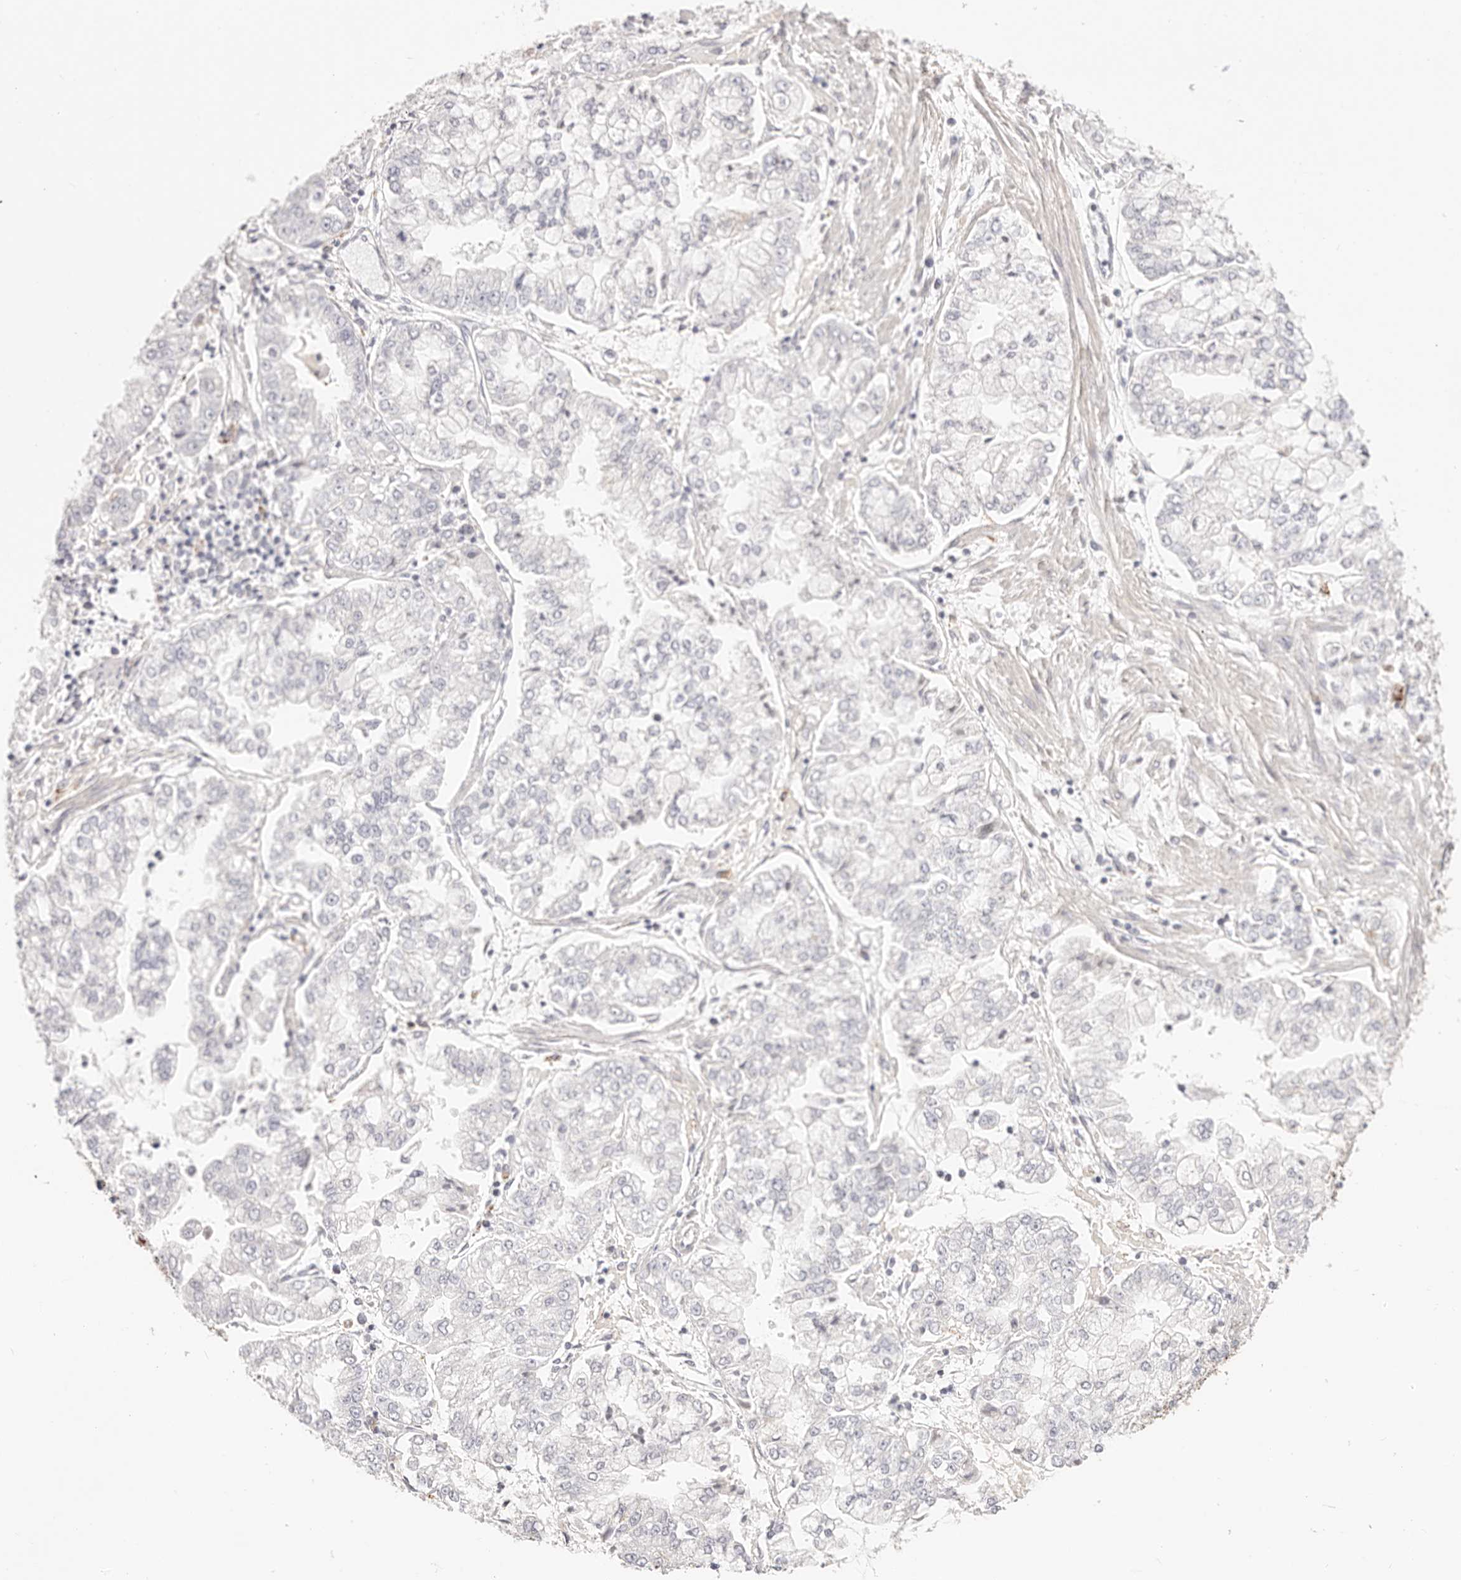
{"staining": {"intensity": "moderate", "quantity": "<25%", "location": "cytoplasmic/membranous"}, "tissue": "stomach cancer", "cell_type": "Tumor cells", "image_type": "cancer", "snomed": [{"axis": "morphology", "description": "Adenocarcinoma, NOS"}, {"axis": "topography", "description": "Stomach"}], "caption": "Immunohistochemistry (IHC) photomicrograph of human stomach cancer (adenocarcinoma) stained for a protein (brown), which displays low levels of moderate cytoplasmic/membranous expression in approximately <25% of tumor cells.", "gene": "STKLD1", "patient": {"sex": "male", "age": 76}}